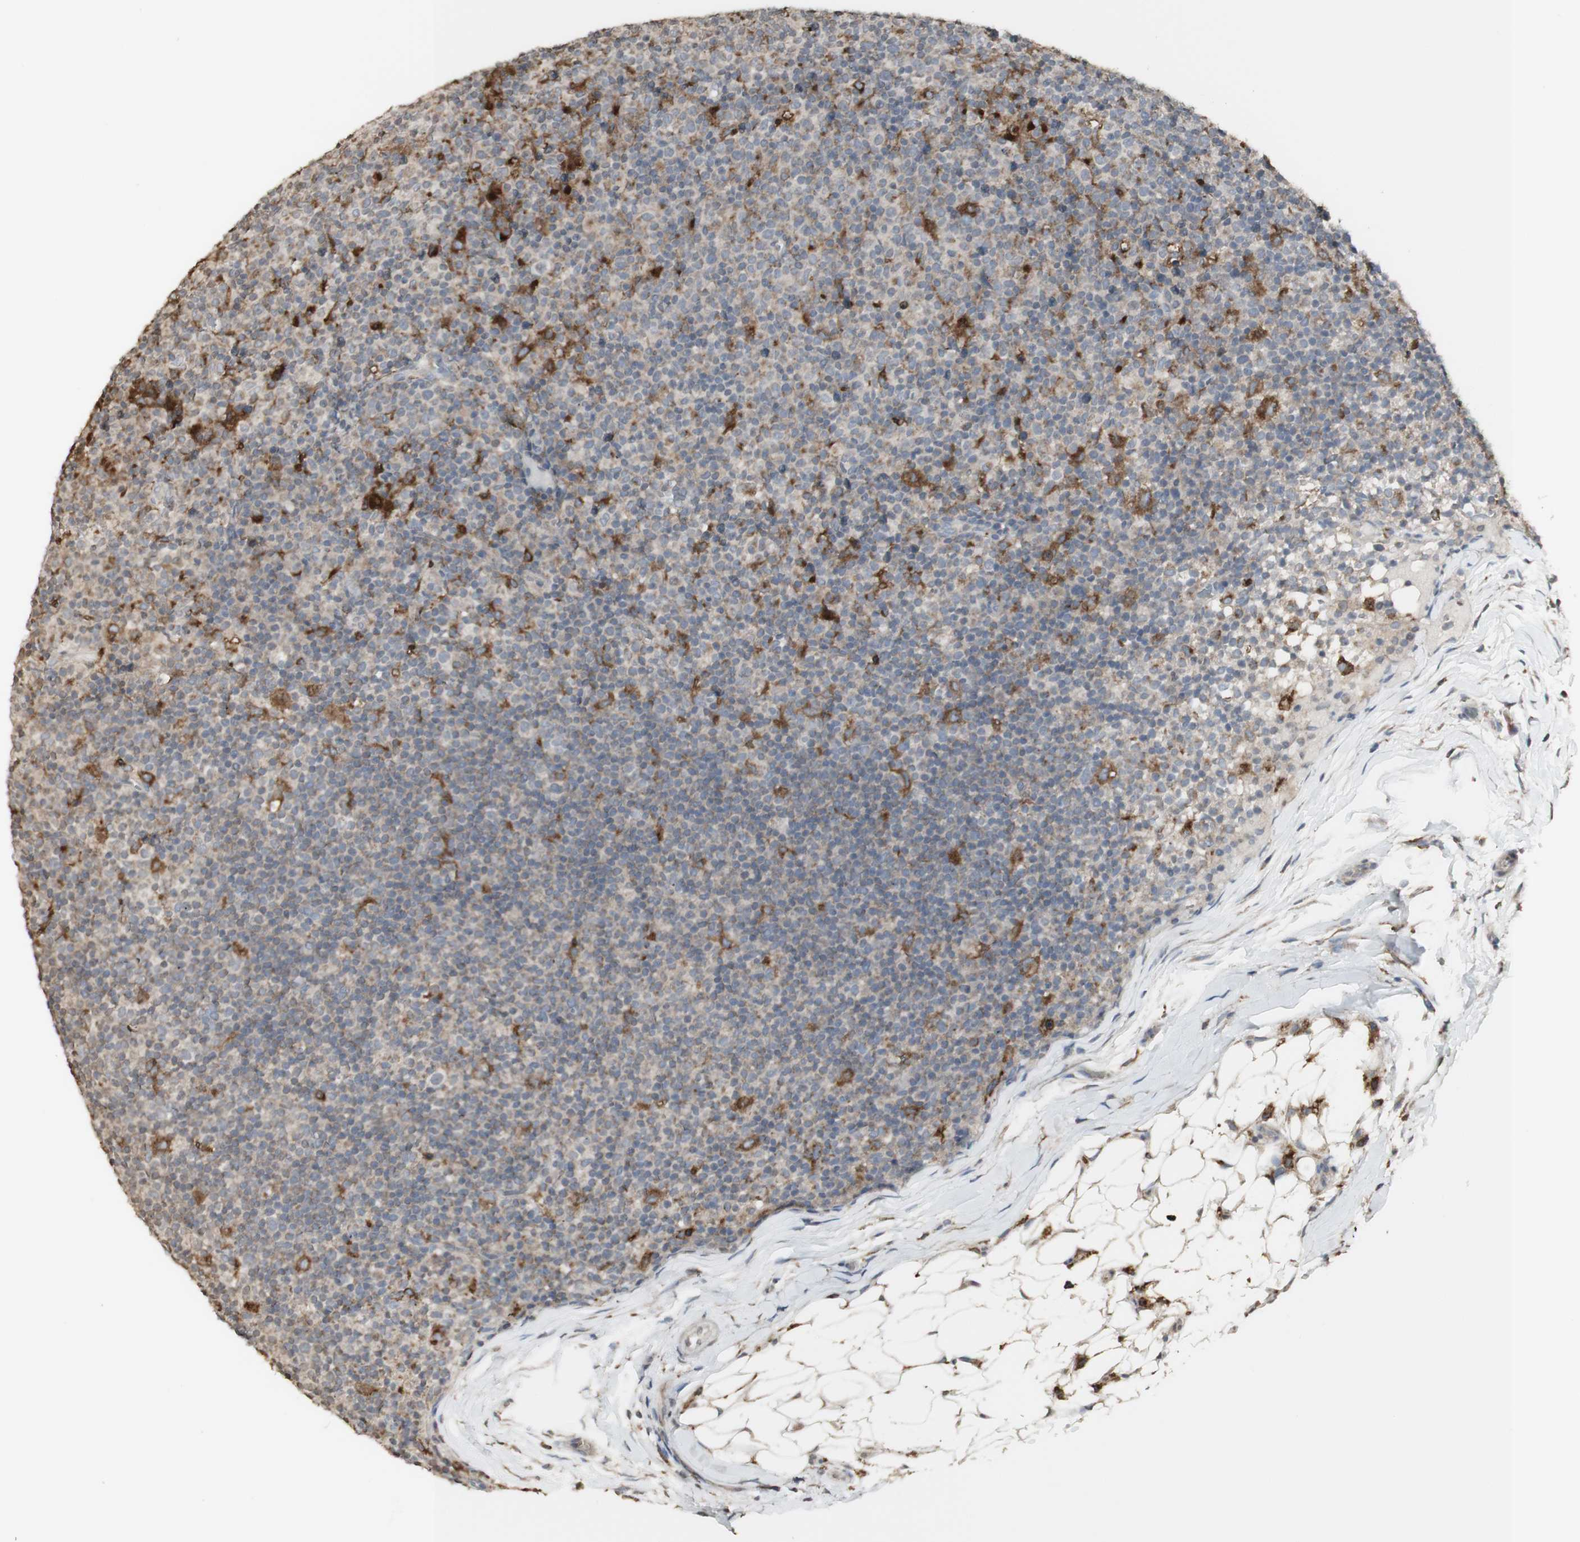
{"staining": {"intensity": "strong", "quantity": "<25%", "location": "cytoplasmic/membranous"}, "tissue": "lymph node", "cell_type": "Germinal center cells", "image_type": "normal", "snomed": [{"axis": "morphology", "description": "Normal tissue, NOS"}, {"axis": "morphology", "description": "Inflammation, NOS"}, {"axis": "topography", "description": "Lymph node"}], "caption": "An immunohistochemistry (IHC) image of benign tissue is shown. Protein staining in brown highlights strong cytoplasmic/membranous positivity in lymph node within germinal center cells. (DAB (3,3'-diaminobenzidine) IHC with brightfield microscopy, high magnification).", "gene": "ATP6V1E1", "patient": {"sex": "male", "age": 55}}